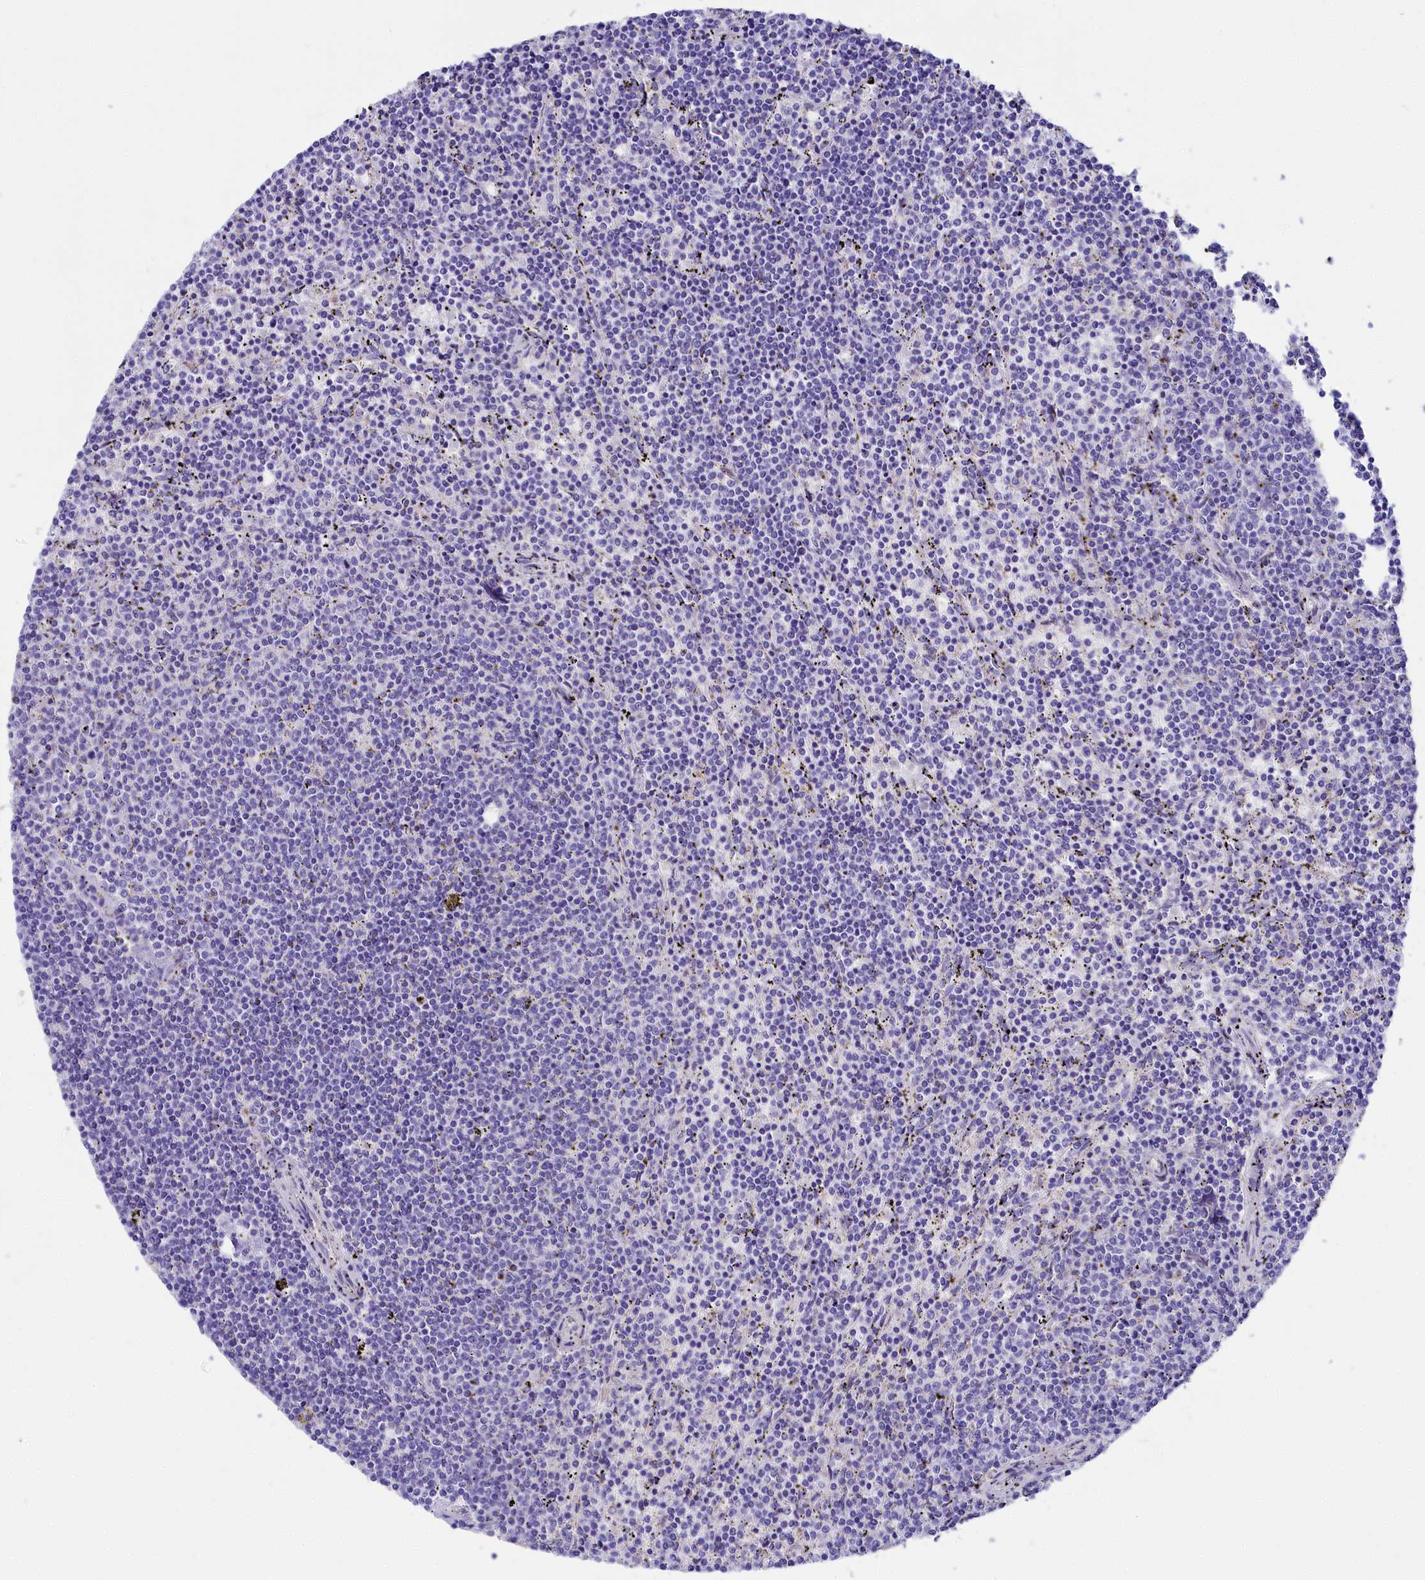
{"staining": {"intensity": "negative", "quantity": "none", "location": "none"}, "tissue": "lymphoma", "cell_type": "Tumor cells", "image_type": "cancer", "snomed": [{"axis": "morphology", "description": "Malignant lymphoma, non-Hodgkin's type, Low grade"}, {"axis": "topography", "description": "Spleen"}], "caption": "Immunohistochemical staining of malignant lymphoma, non-Hodgkin's type (low-grade) exhibits no significant staining in tumor cells.", "gene": "SULT2A1", "patient": {"sex": "female", "age": 50}}